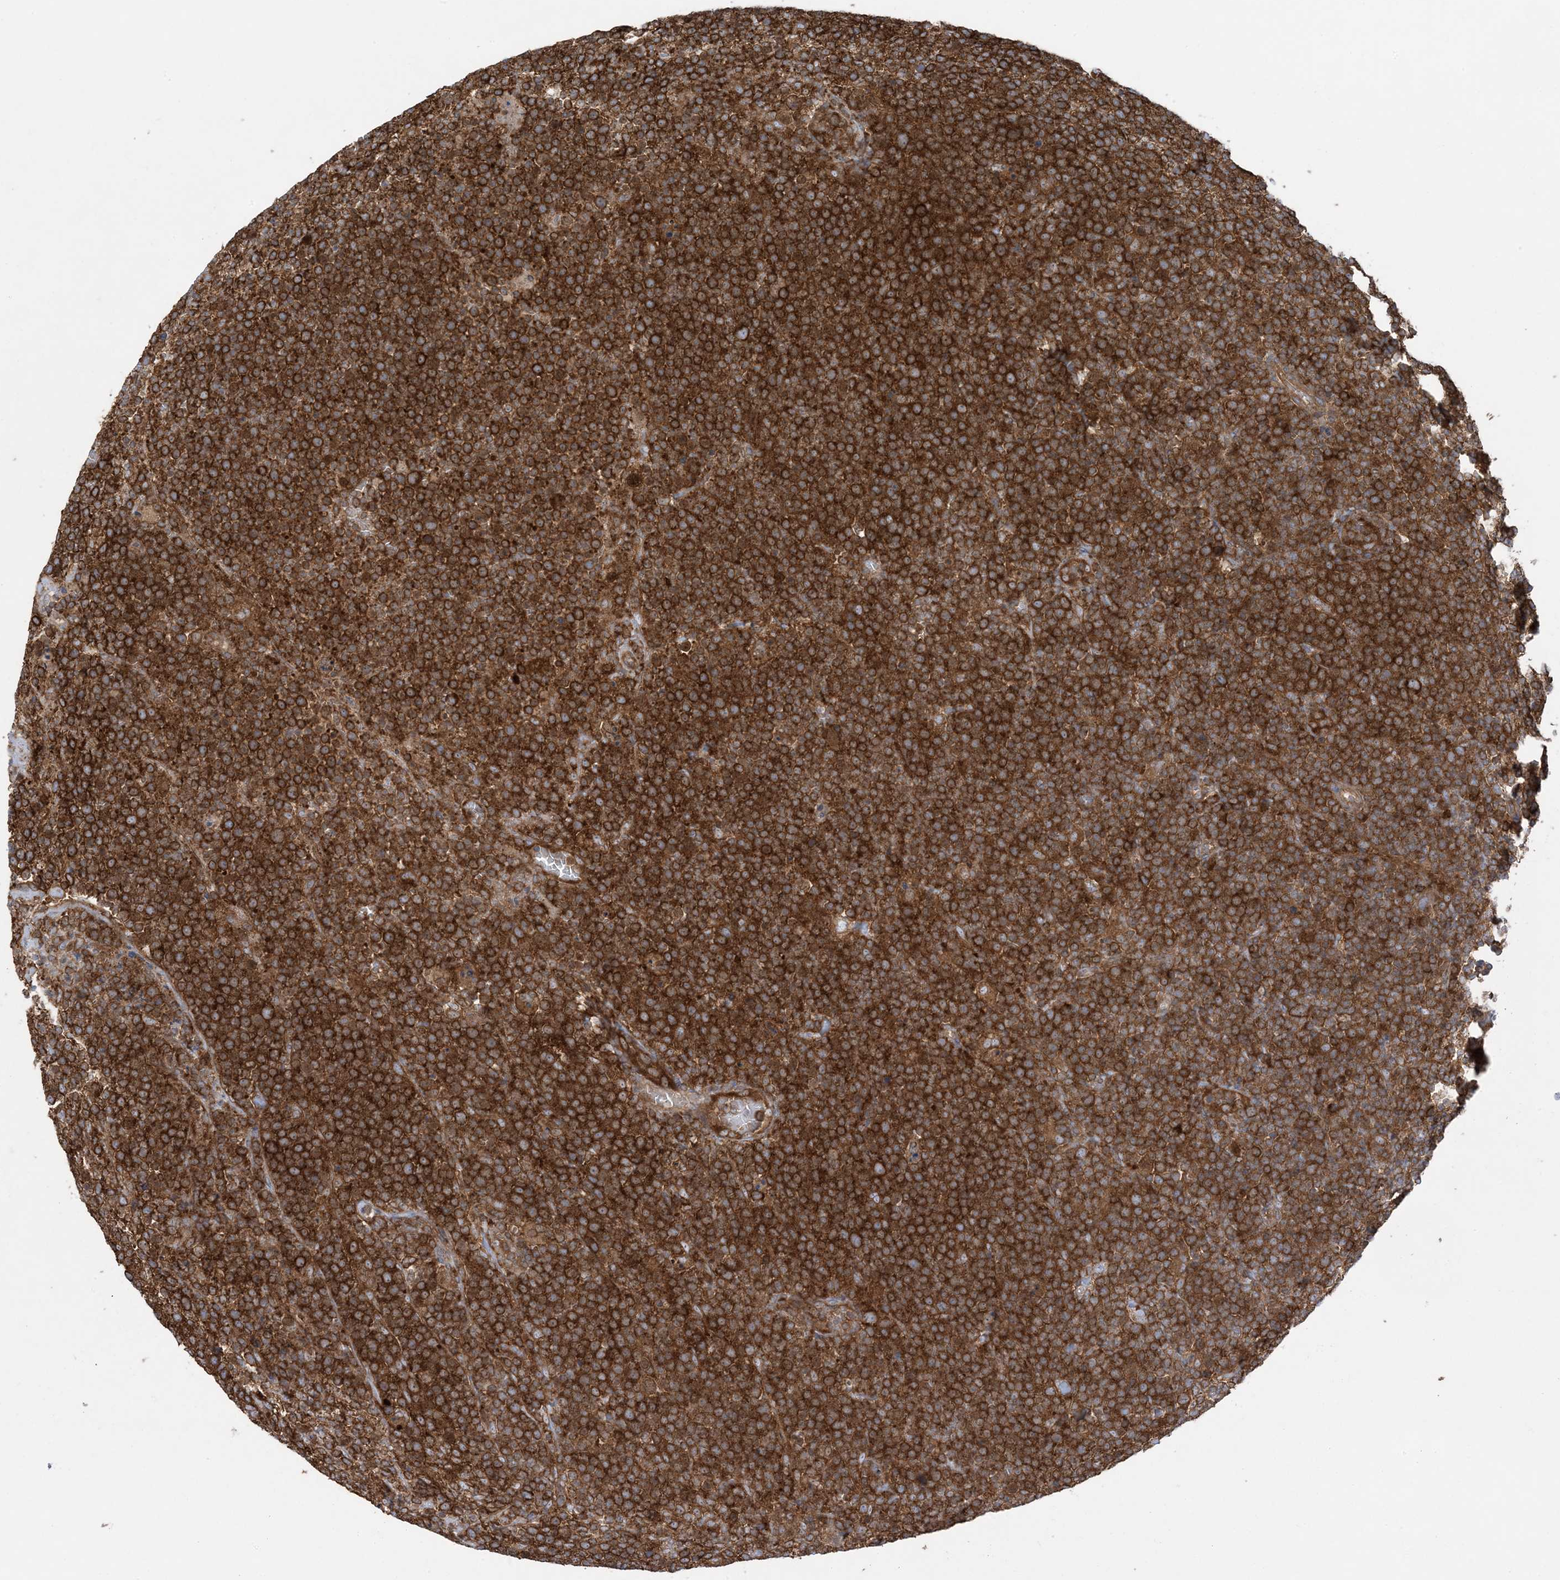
{"staining": {"intensity": "strong", "quantity": ">75%", "location": "cytoplasmic/membranous"}, "tissue": "lymphoma", "cell_type": "Tumor cells", "image_type": "cancer", "snomed": [{"axis": "morphology", "description": "Malignant lymphoma, non-Hodgkin's type, High grade"}, {"axis": "topography", "description": "Lymph node"}], "caption": "IHC (DAB) staining of human lymphoma displays strong cytoplasmic/membranous protein staining in approximately >75% of tumor cells.", "gene": "OLA1", "patient": {"sex": "male", "age": 61}}